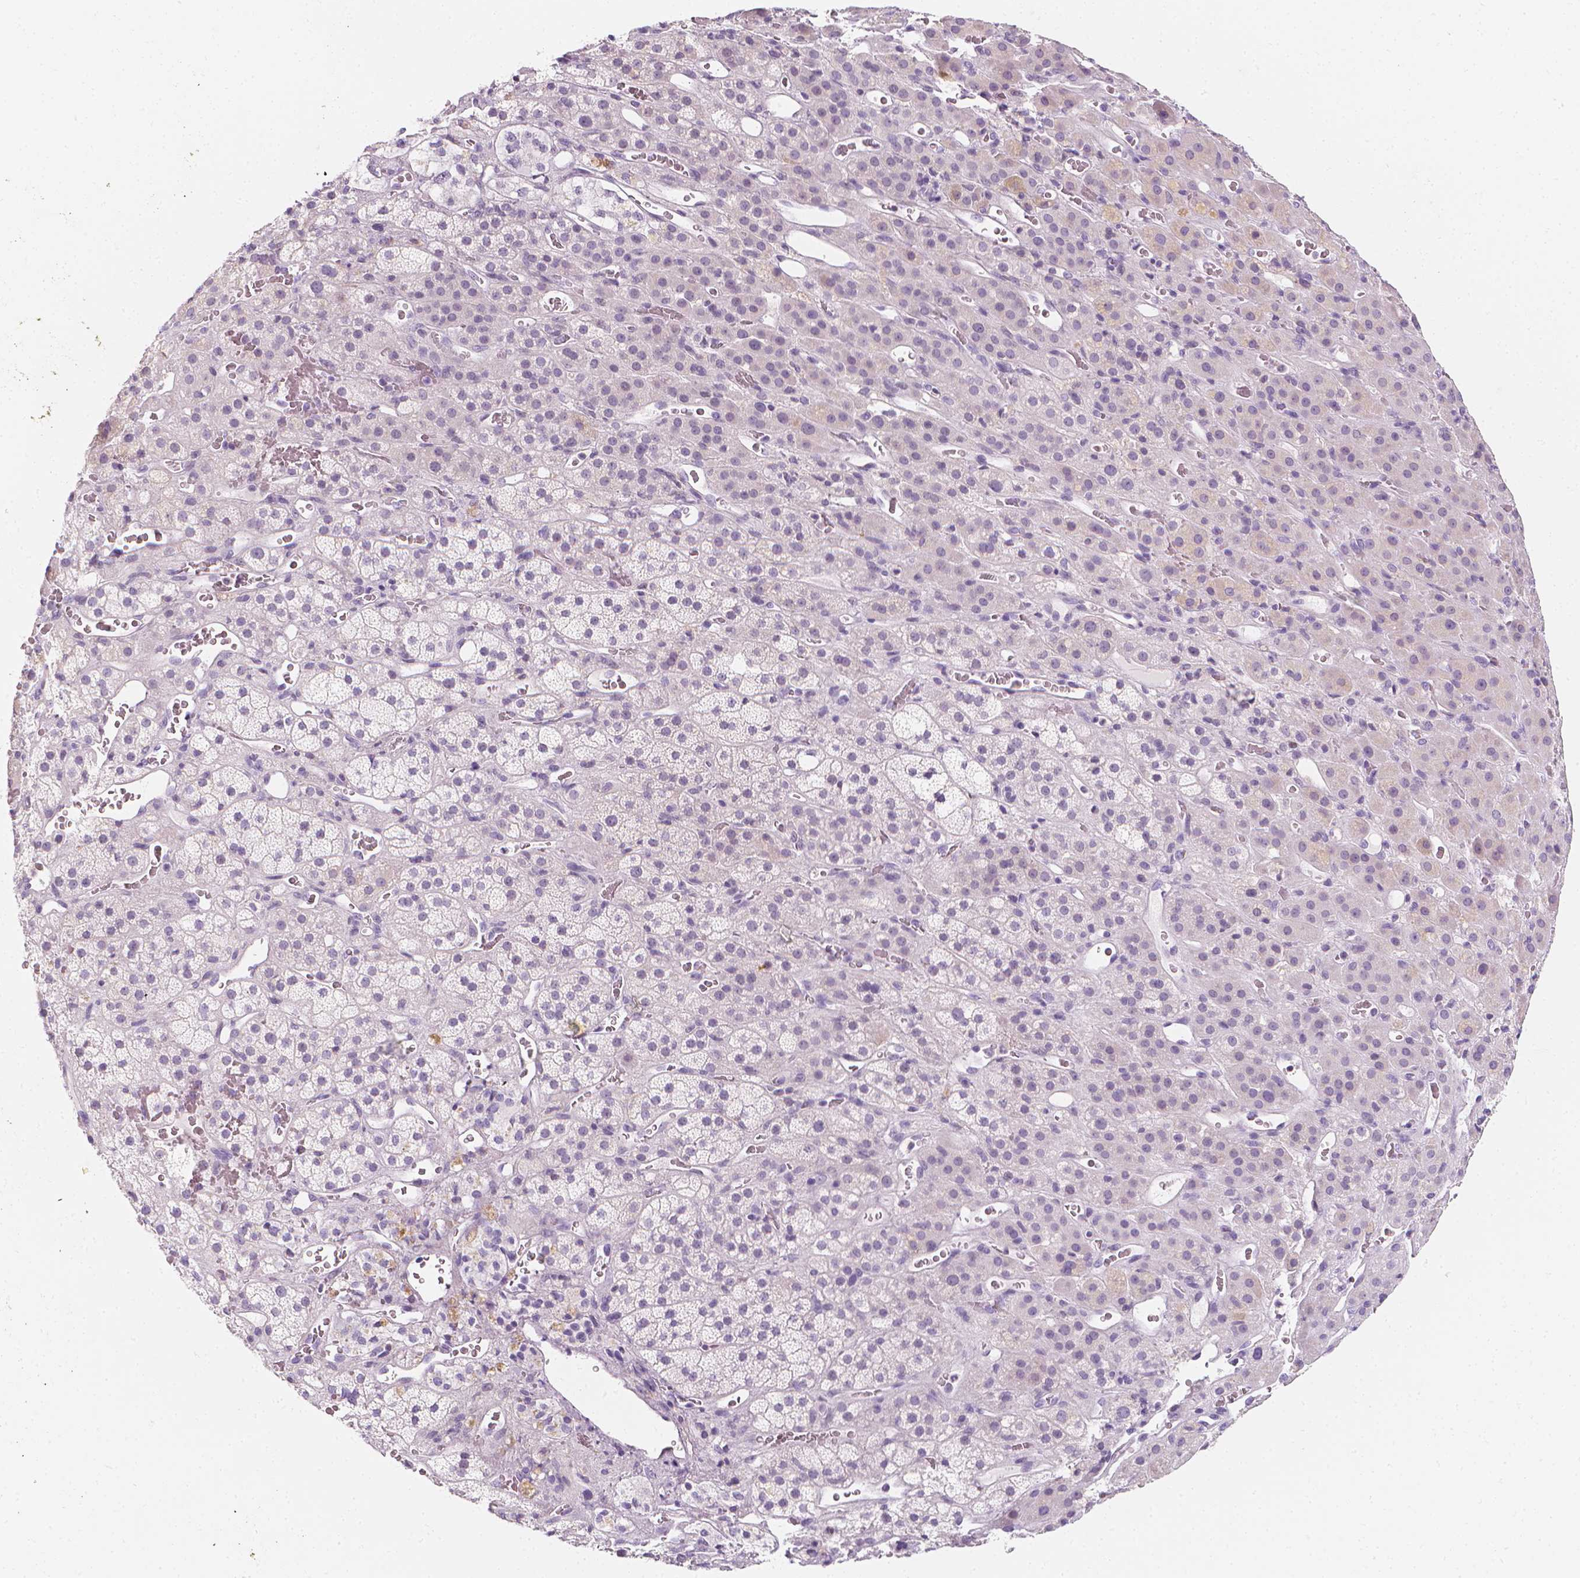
{"staining": {"intensity": "negative", "quantity": "none", "location": "none"}, "tissue": "adrenal gland", "cell_type": "Glandular cells", "image_type": "normal", "snomed": [{"axis": "morphology", "description": "Normal tissue, NOS"}, {"axis": "topography", "description": "Adrenal gland"}], "caption": "An image of adrenal gland stained for a protein shows no brown staining in glandular cells. Brightfield microscopy of IHC stained with DAB (brown) and hematoxylin (blue), captured at high magnification.", "gene": "DCAF8L1", "patient": {"sex": "male", "age": 57}}